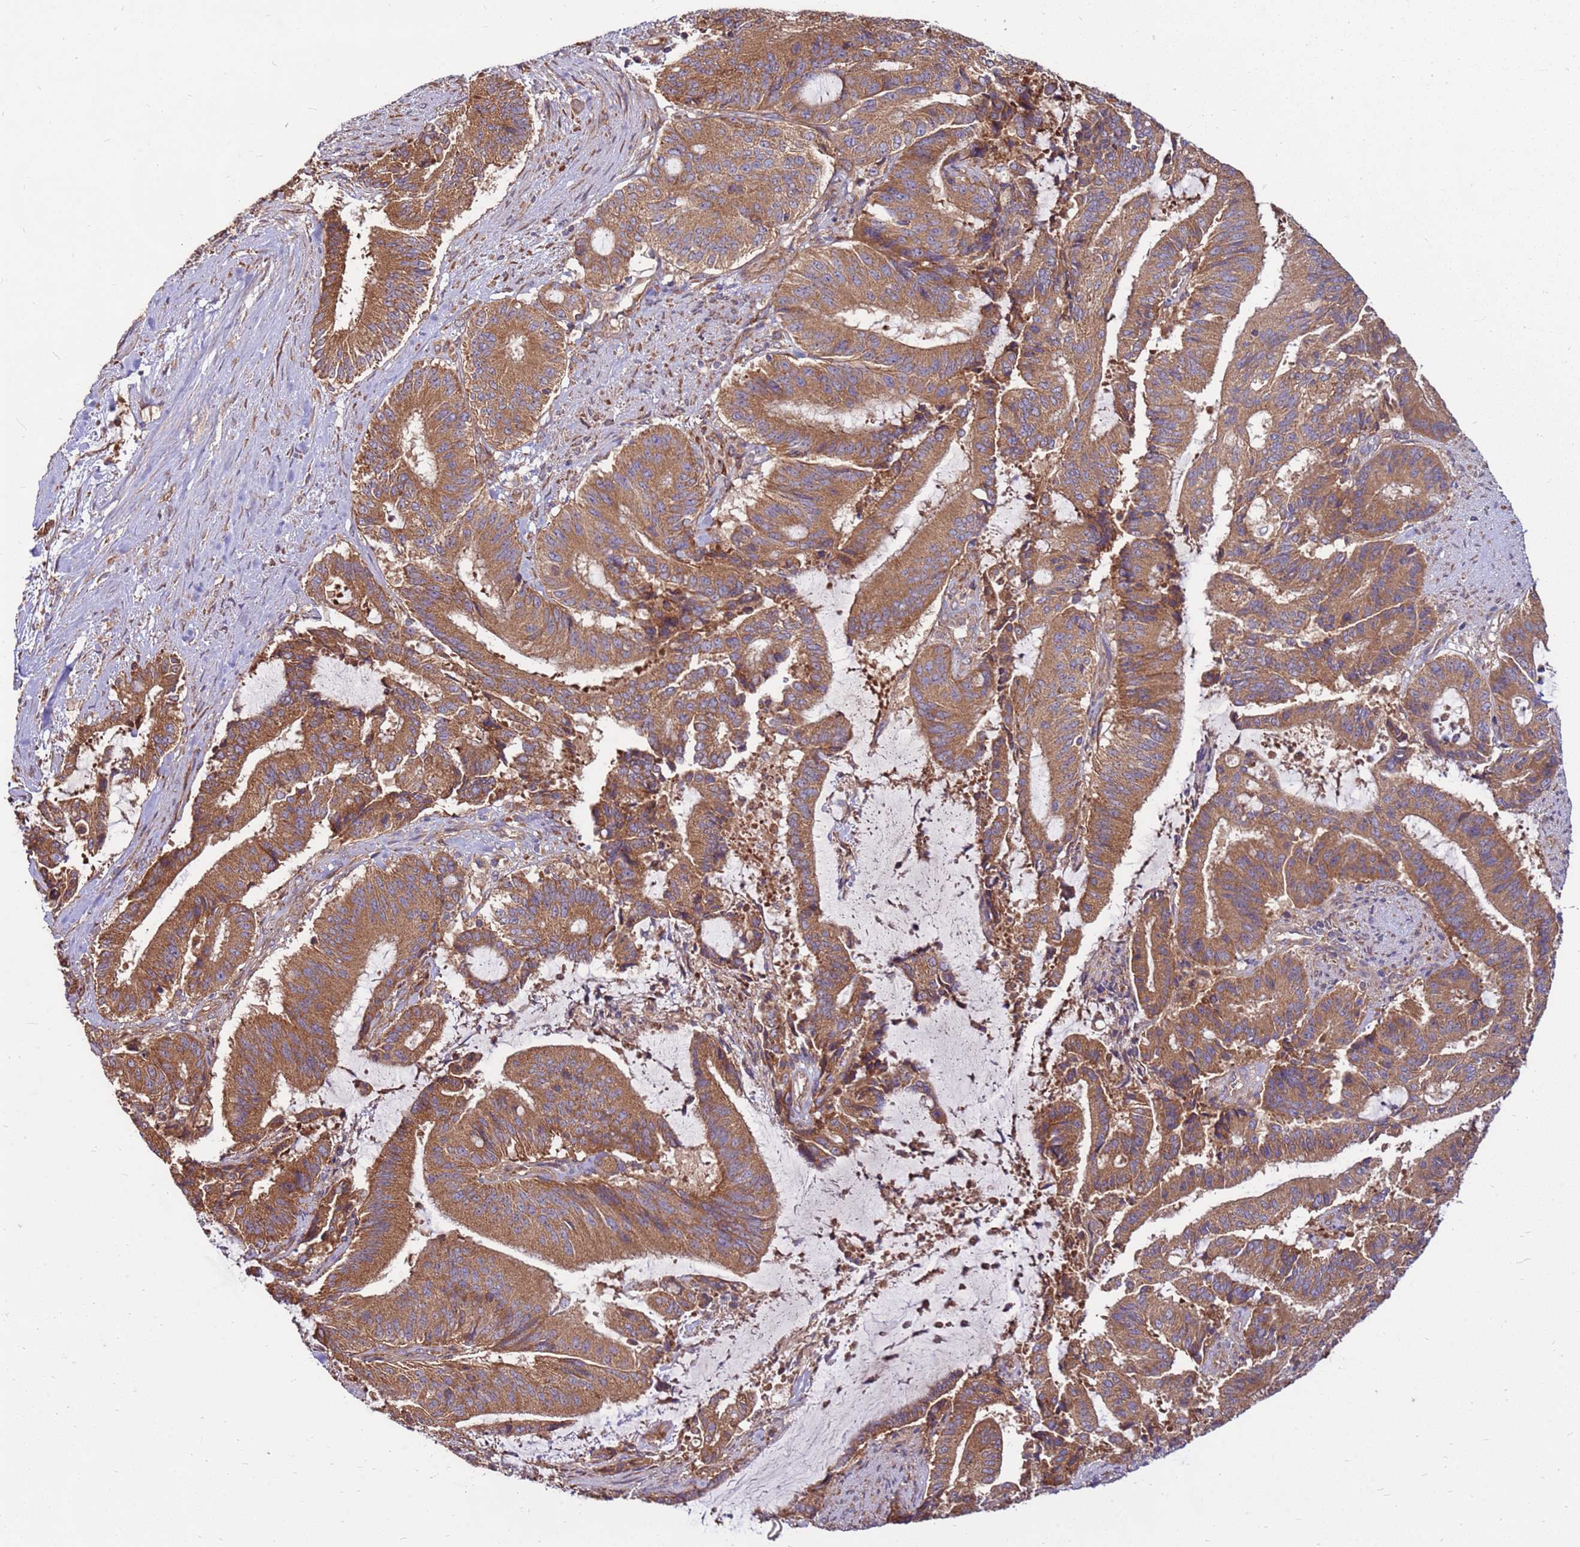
{"staining": {"intensity": "moderate", "quantity": ">75%", "location": "cytoplasmic/membranous"}, "tissue": "liver cancer", "cell_type": "Tumor cells", "image_type": "cancer", "snomed": [{"axis": "morphology", "description": "Normal tissue, NOS"}, {"axis": "morphology", "description": "Cholangiocarcinoma"}, {"axis": "topography", "description": "Liver"}, {"axis": "topography", "description": "Peripheral nerve tissue"}], "caption": "DAB (3,3'-diaminobenzidine) immunohistochemical staining of liver cancer reveals moderate cytoplasmic/membranous protein staining in approximately >75% of tumor cells. Nuclei are stained in blue.", "gene": "SLC44A5", "patient": {"sex": "female", "age": 73}}